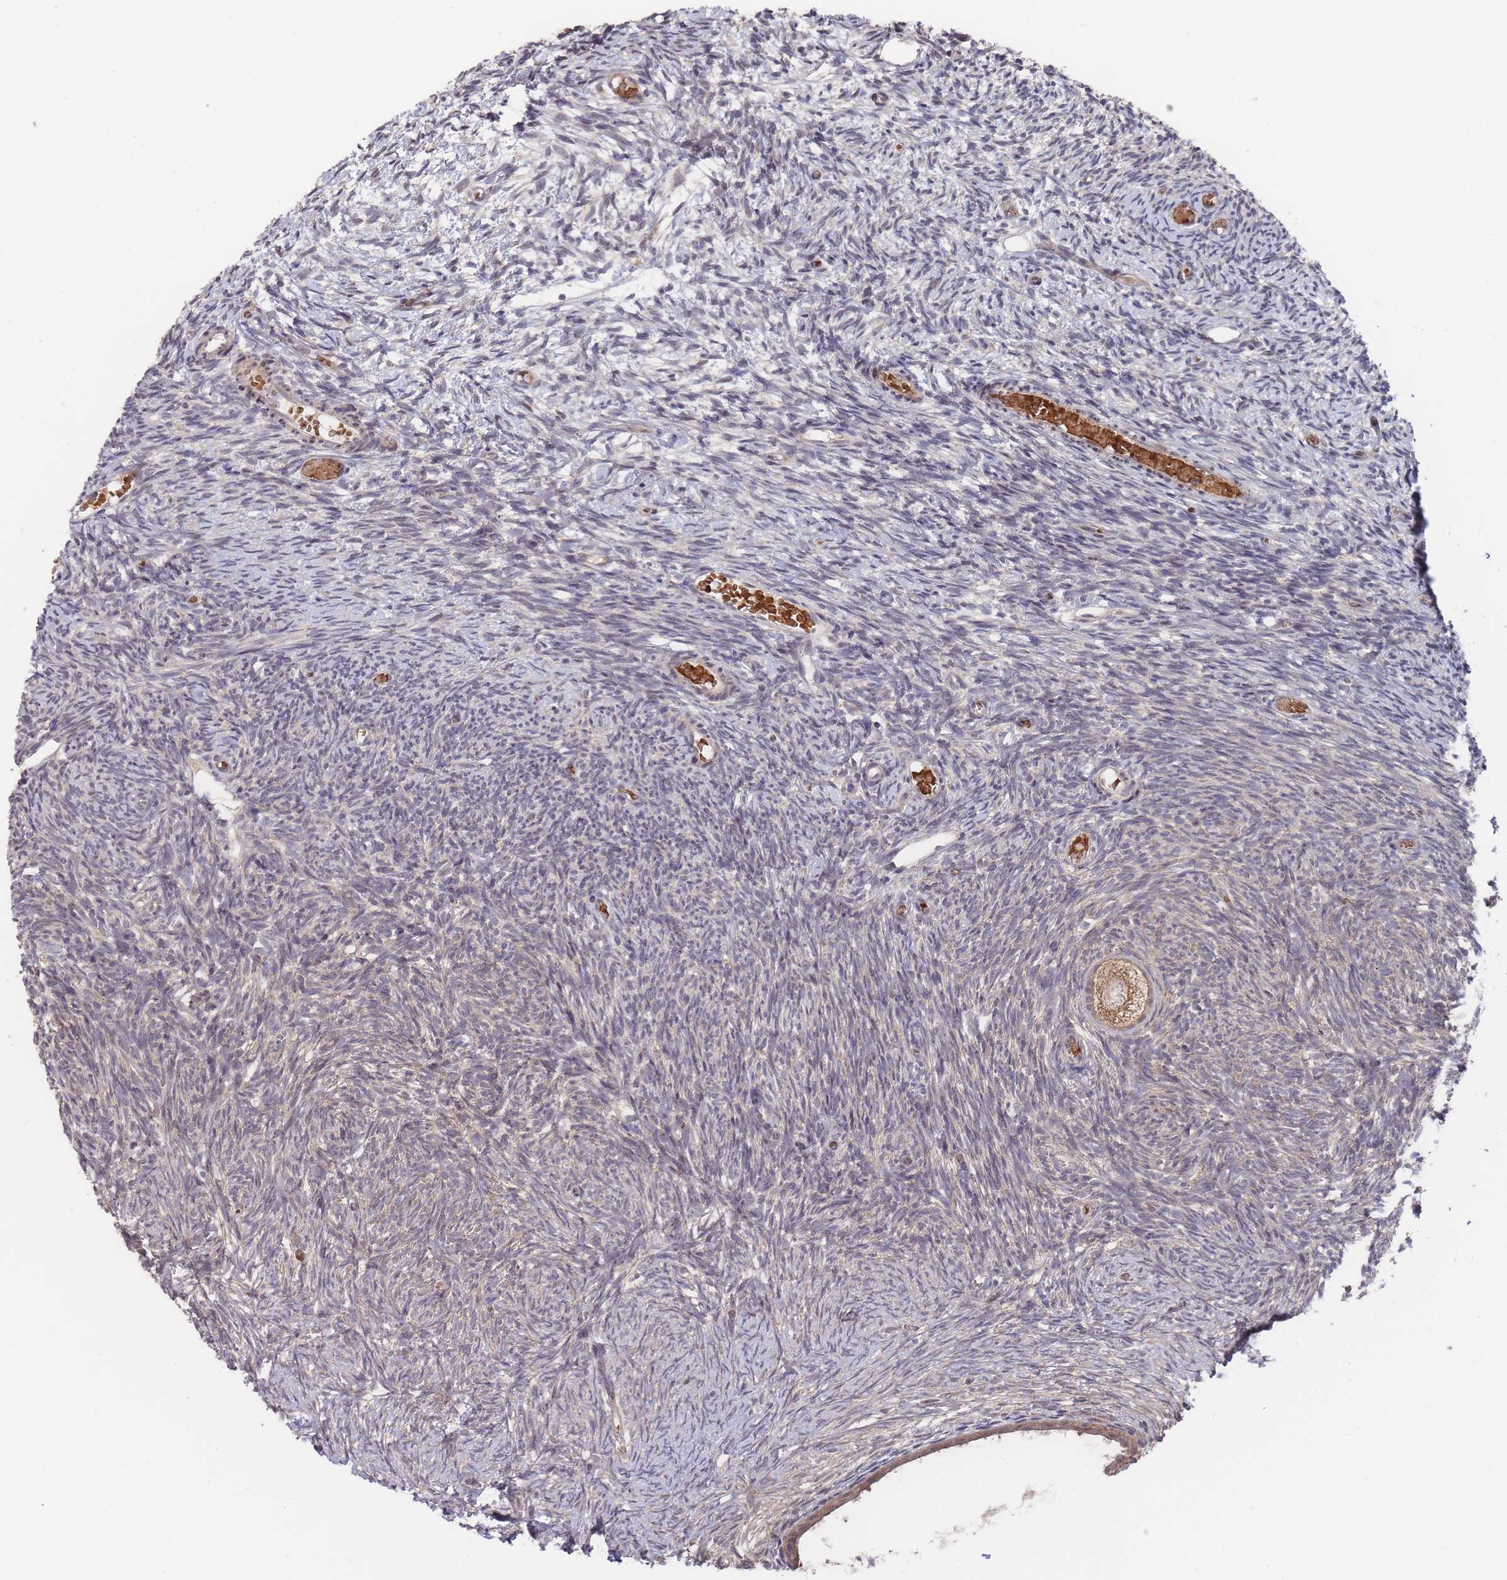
{"staining": {"intensity": "moderate", "quantity": ">75%", "location": "cytoplasmic/membranous"}, "tissue": "ovary", "cell_type": "Follicle cells", "image_type": "normal", "snomed": [{"axis": "morphology", "description": "Normal tissue, NOS"}, {"axis": "topography", "description": "Ovary"}], "caption": "A micrograph showing moderate cytoplasmic/membranous staining in about >75% of follicle cells in unremarkable ovary, as visualized by brown immunohistochemical staining.", "gene": "SF3B1", "patient": {"sex": "female", "age": 39}}